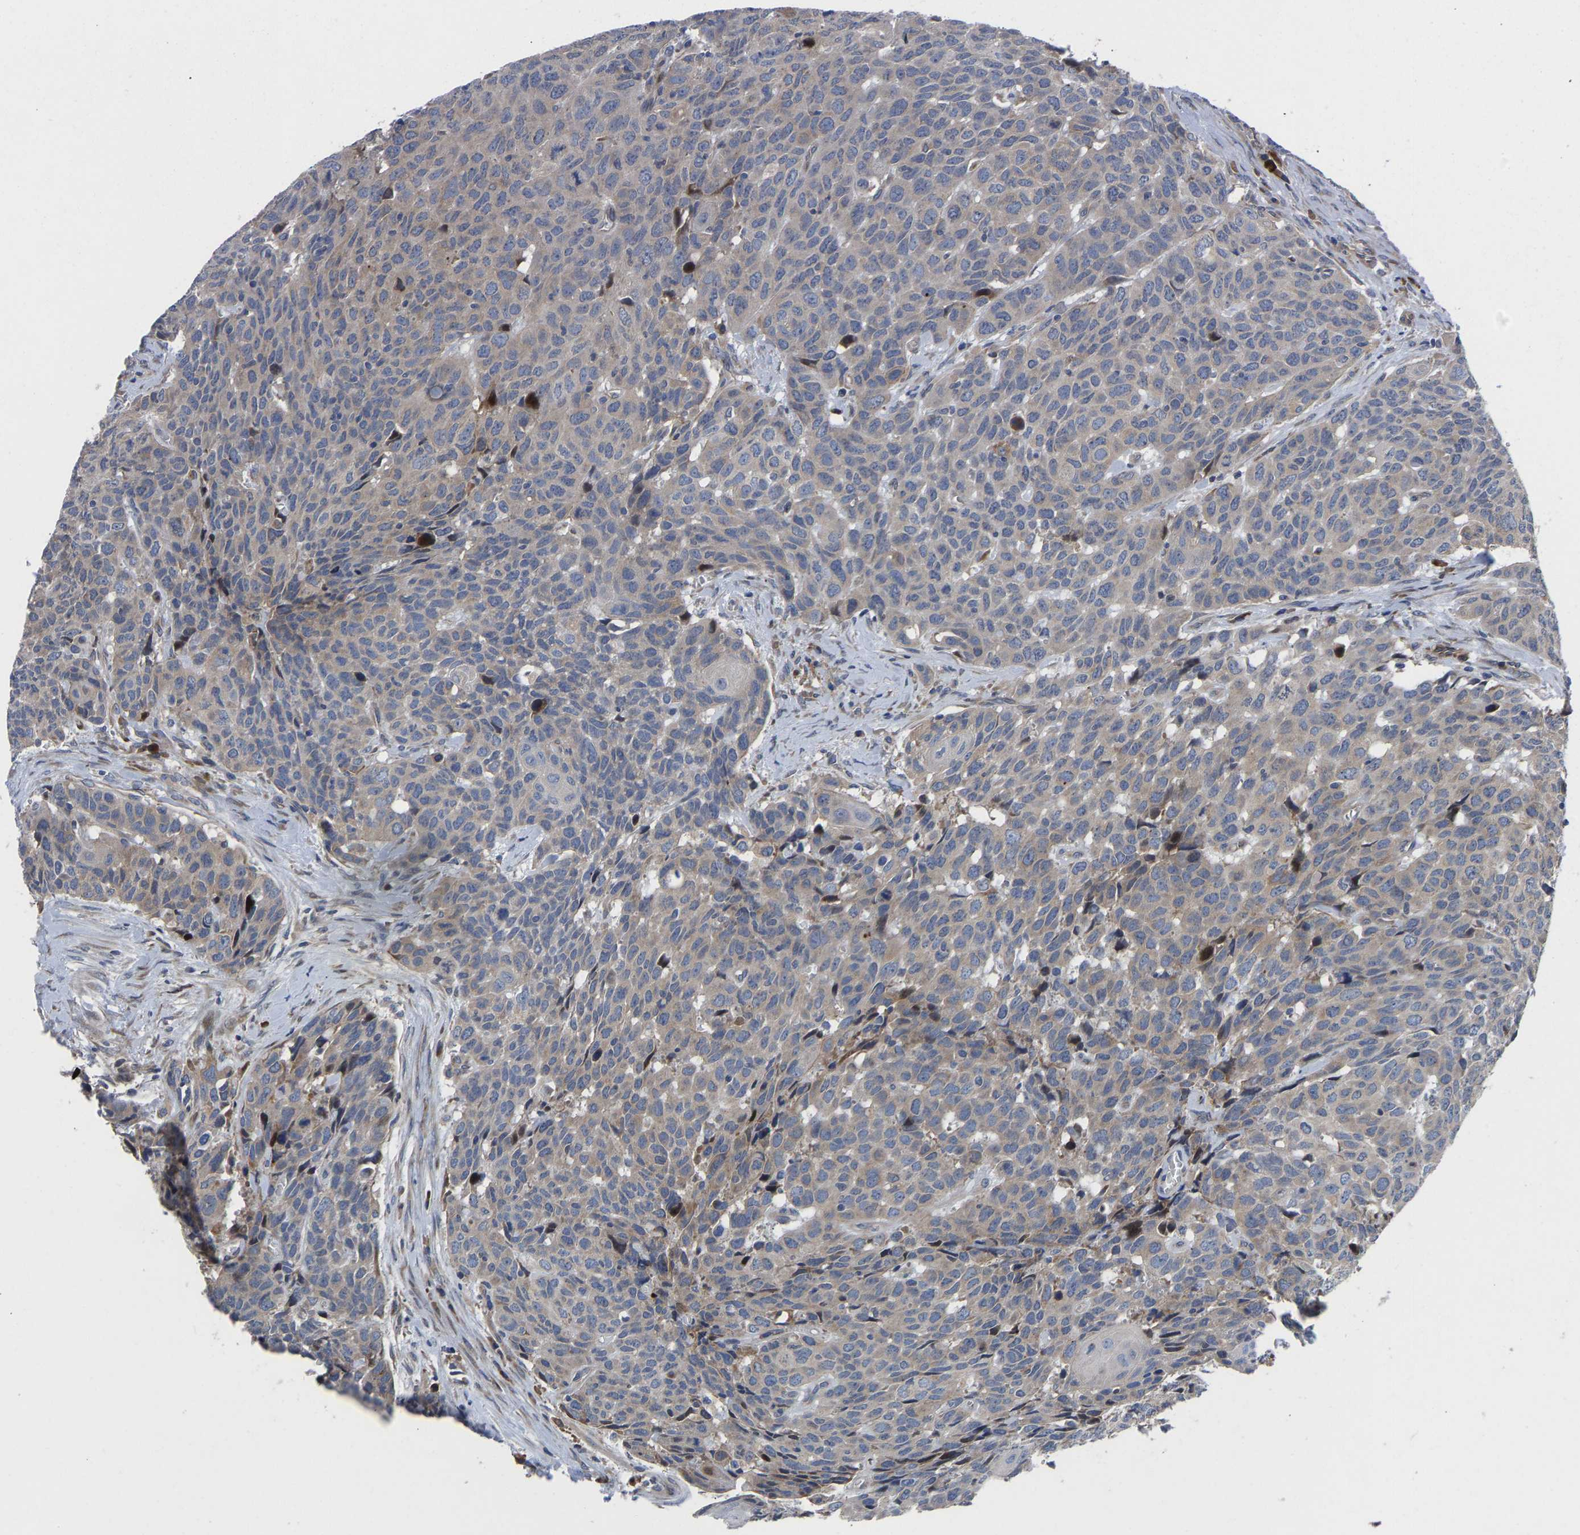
{"staining": {"intensity": "weak", "quantity": "25%-75%", "location": "cytoplasmic/membranous"}, "tissue": "head and neck cancer", "cell_type": "Tumor cells", "image_type": "cancer", "snomed": [{"axis": "morphology", "description": "Squamous cell carcinoma, NOS"}, {"axis": "topography", "description": "Head-Neck"}], "caption": "Brown immunohistochemical staining in human squamous cell carcinoma (head and neck) exhibits weak cytoplasmic/membranous positivity in about 25%-75% of tumor cells.", "gene": "TMEM38B", "patient": {"sex": "male", "age": 66}}